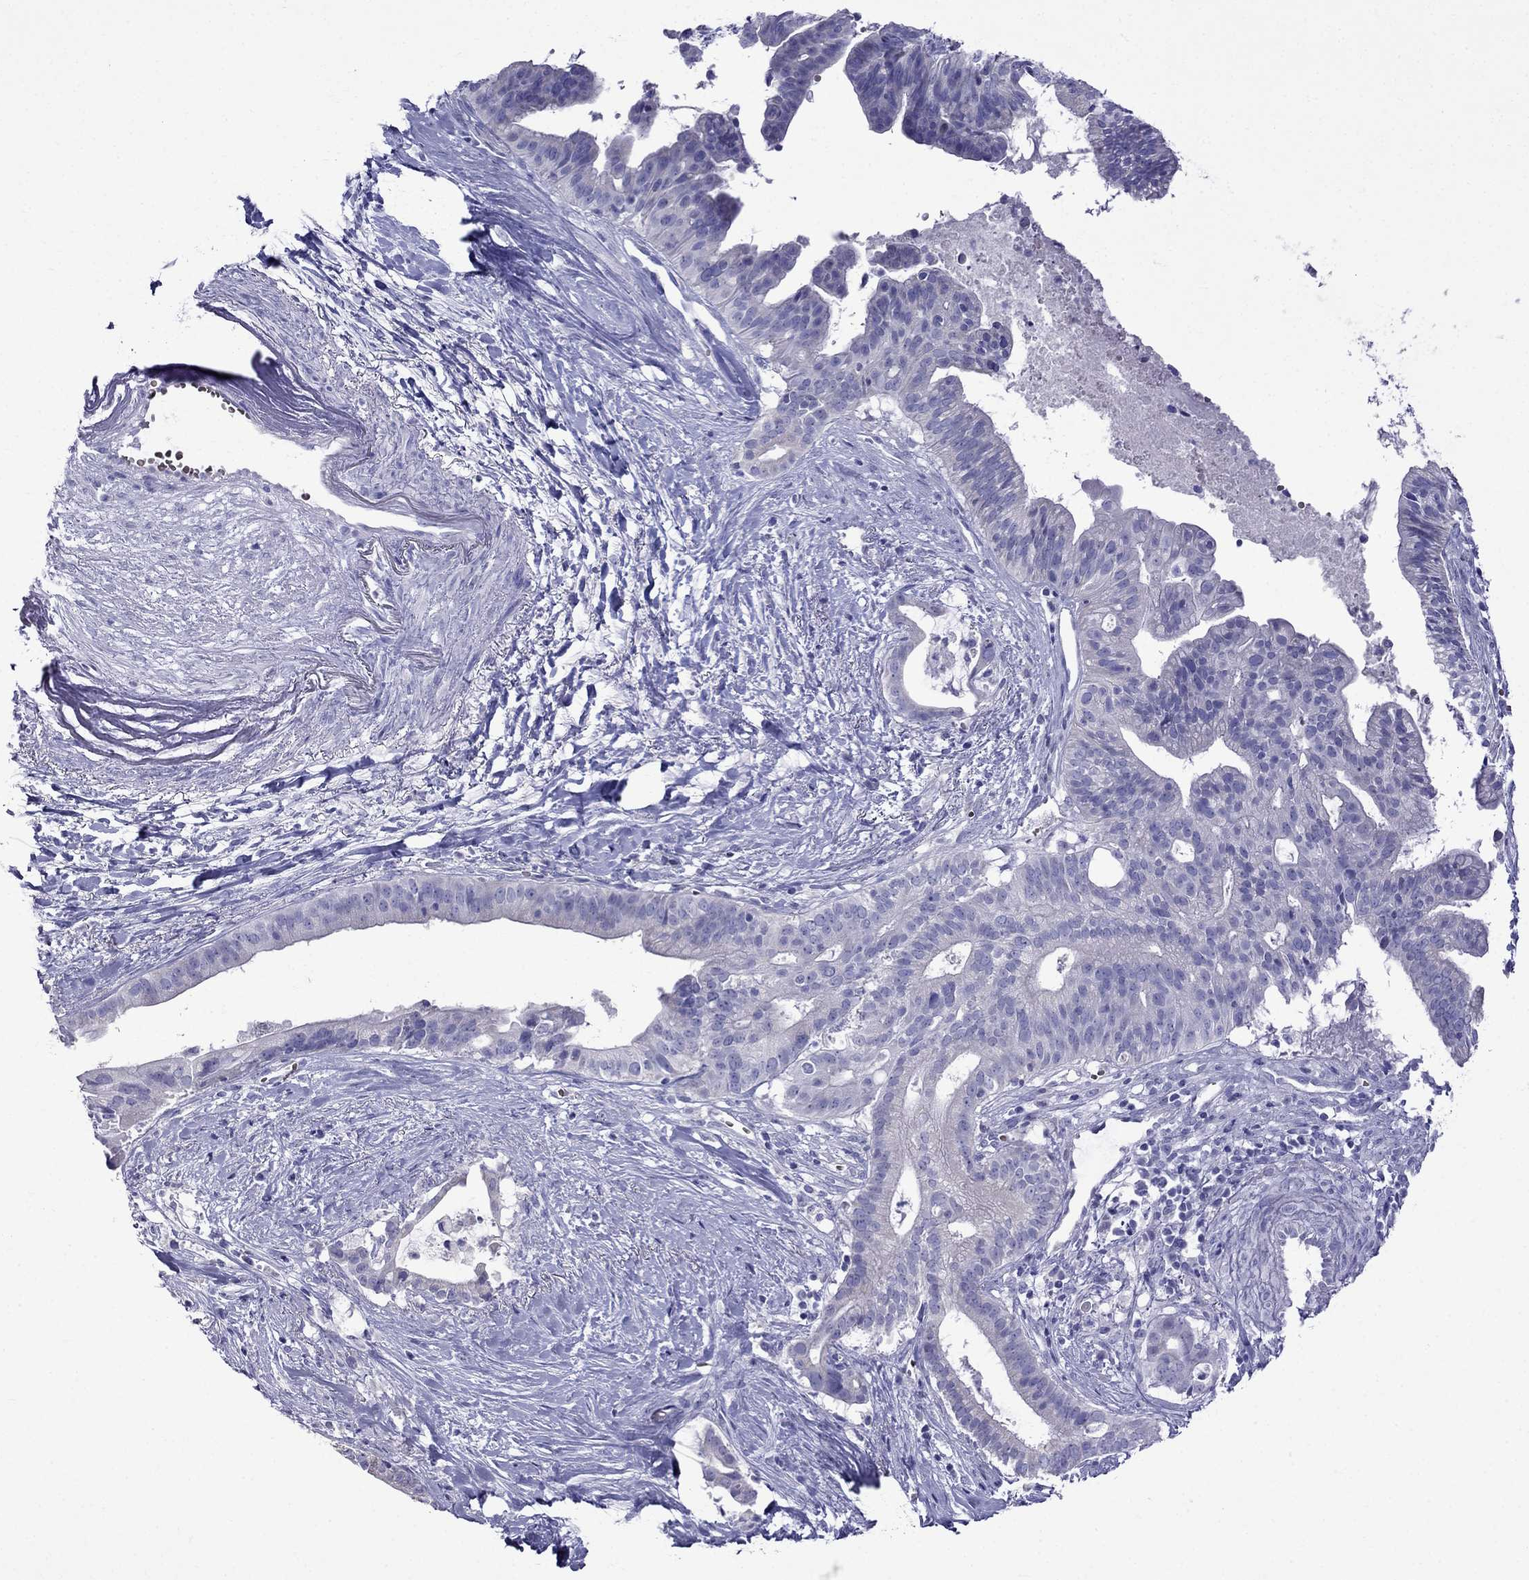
{"staining": {"intensity": "negative", "quantity": "none", "location": "none"}, "tissue": "pancreatic cancer", "cell_type": "Tumor cells", "image_type": "cancer", "snomed": [{"axis": "morphology", "description": "Adenocarcinoma, NOS"}, {"axis": "topography", "description": "Pancreas"}], "caption": "The histopathology image exhibits no staining of tumor cells in pancreatic adenocarcinoma.", "gene": "TDRD1", "patient": {"sex": "male", "age": 61}}